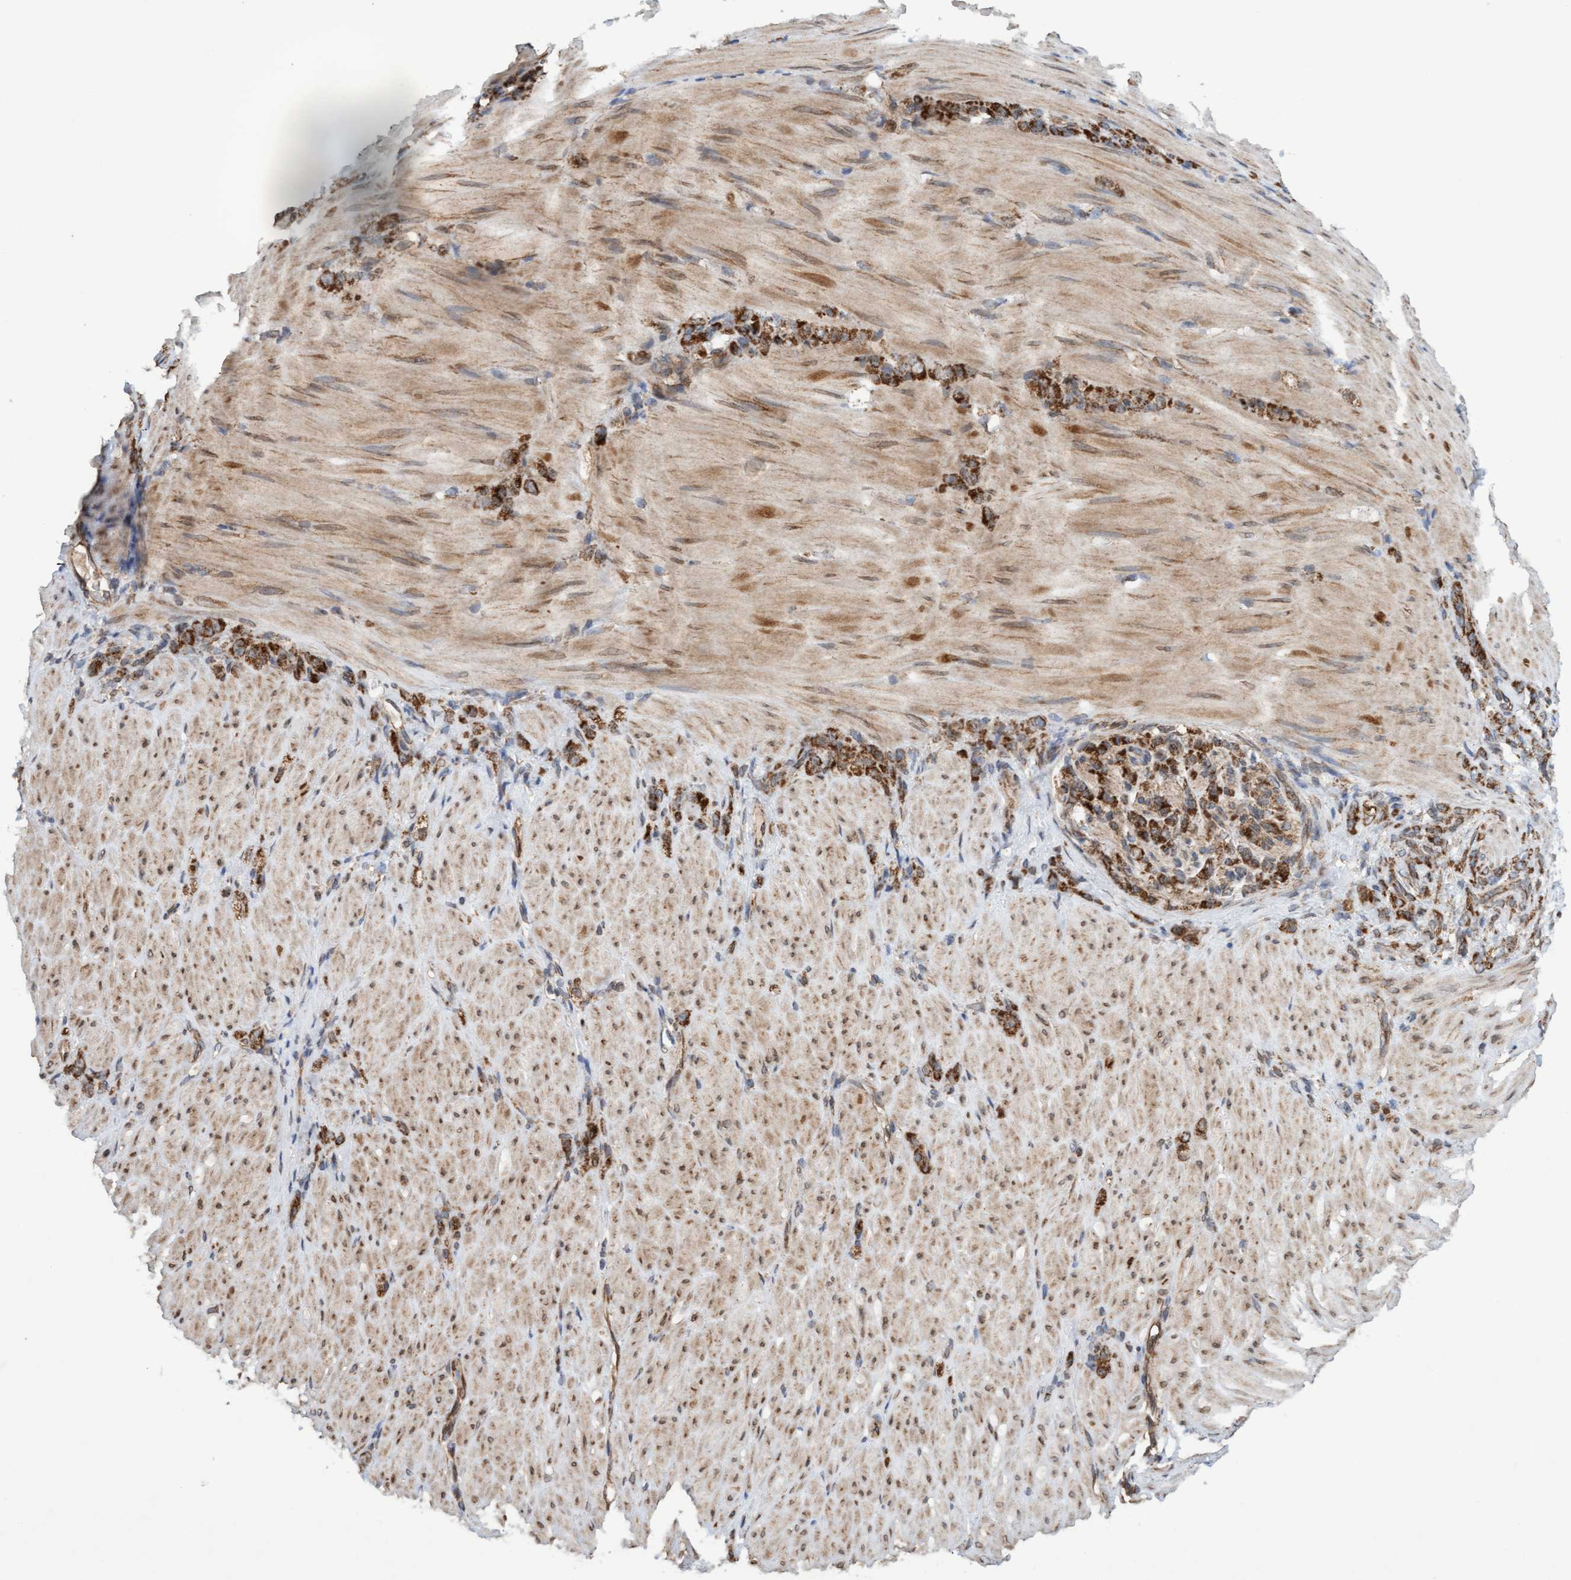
{"staining": {"intensity": "strong", "quantity": ">75%", "location": "cytoplasmic/membranous"}, "tissue": "stomach cancer", "cell_type": "Tumor cells", "image_type": "cancer", "snomed": [{"axis": "morphology", "description": "Normal tissue, NOS"}, {"axis": "morphology", "description": "Adenocarcinoma, NOS"}, {"axis": "topography", "description": "Stomach"}], "caption": "Immunohistochemical staining of human stomach adenocarcinoma demonstrates high levels of strong cytoplasmic/membranous protein staining in approximately >75% of tumor cells.", "gene": "MRPS23", "patient": {"sex": "male", "age": 82}}